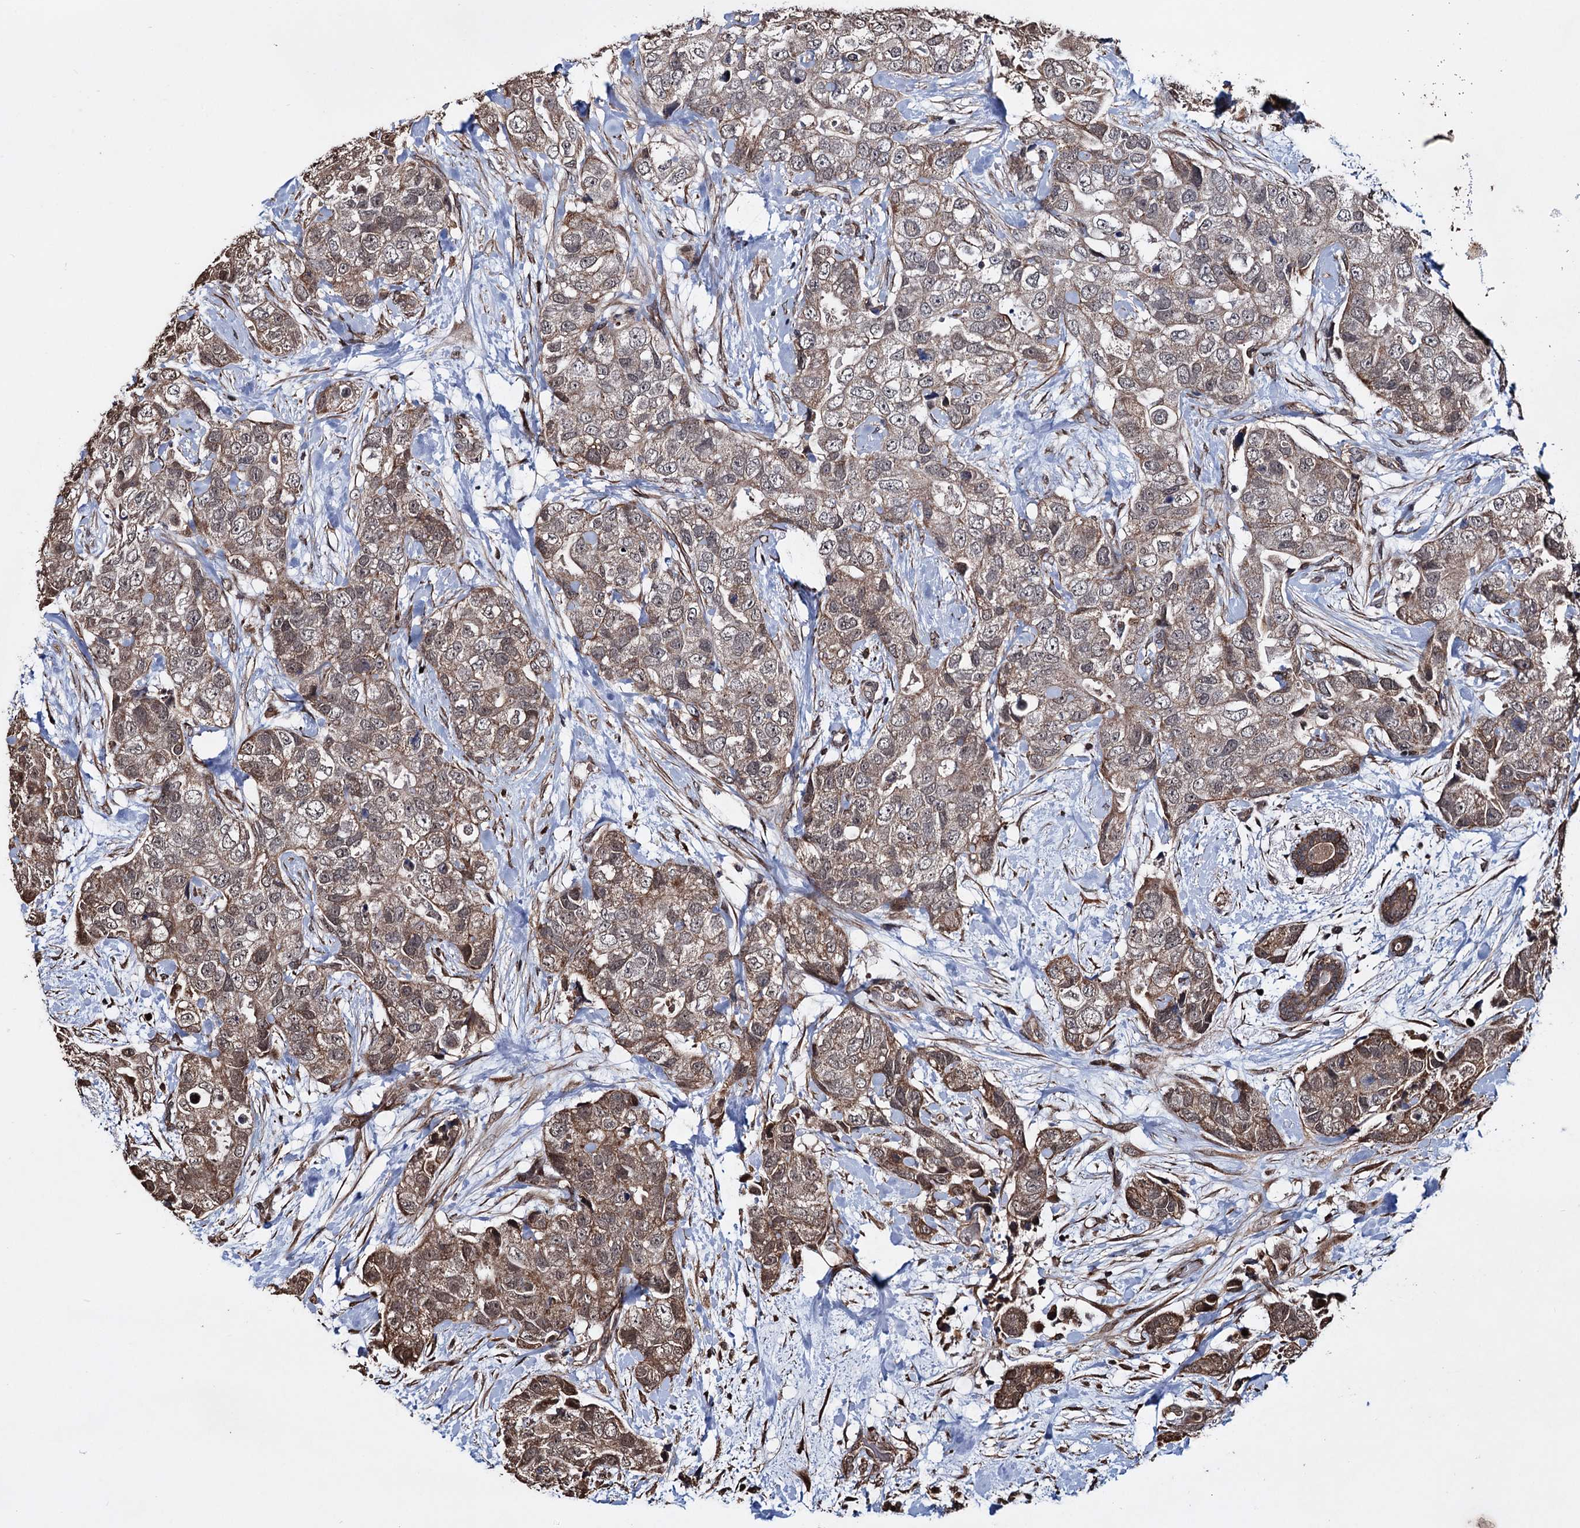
{"staining": {"intensity": "moderate", "quantity": ">75%", "location": "cytoplasmic/membranous,nuclear"}, "tissue": "breast cancer", "cell_type": "Tumor cells", "image_type": "cancer", "snomed": [{"axis": "morphology", "description": "Duct carcinoma"}, {"axis": "topography", "description": "Breast"}], "caption": "Breast infiltrating ductal carcinoma tissue shows moderate cytoplasmic/membranous and nuclear positivity in about >75% of tumor cells, visualized by immunohistochemistry. (IHC, brightfield microscopy, high magnification).", "gene": "EYA4", "patient": {"sex": "female", "age": 62}}